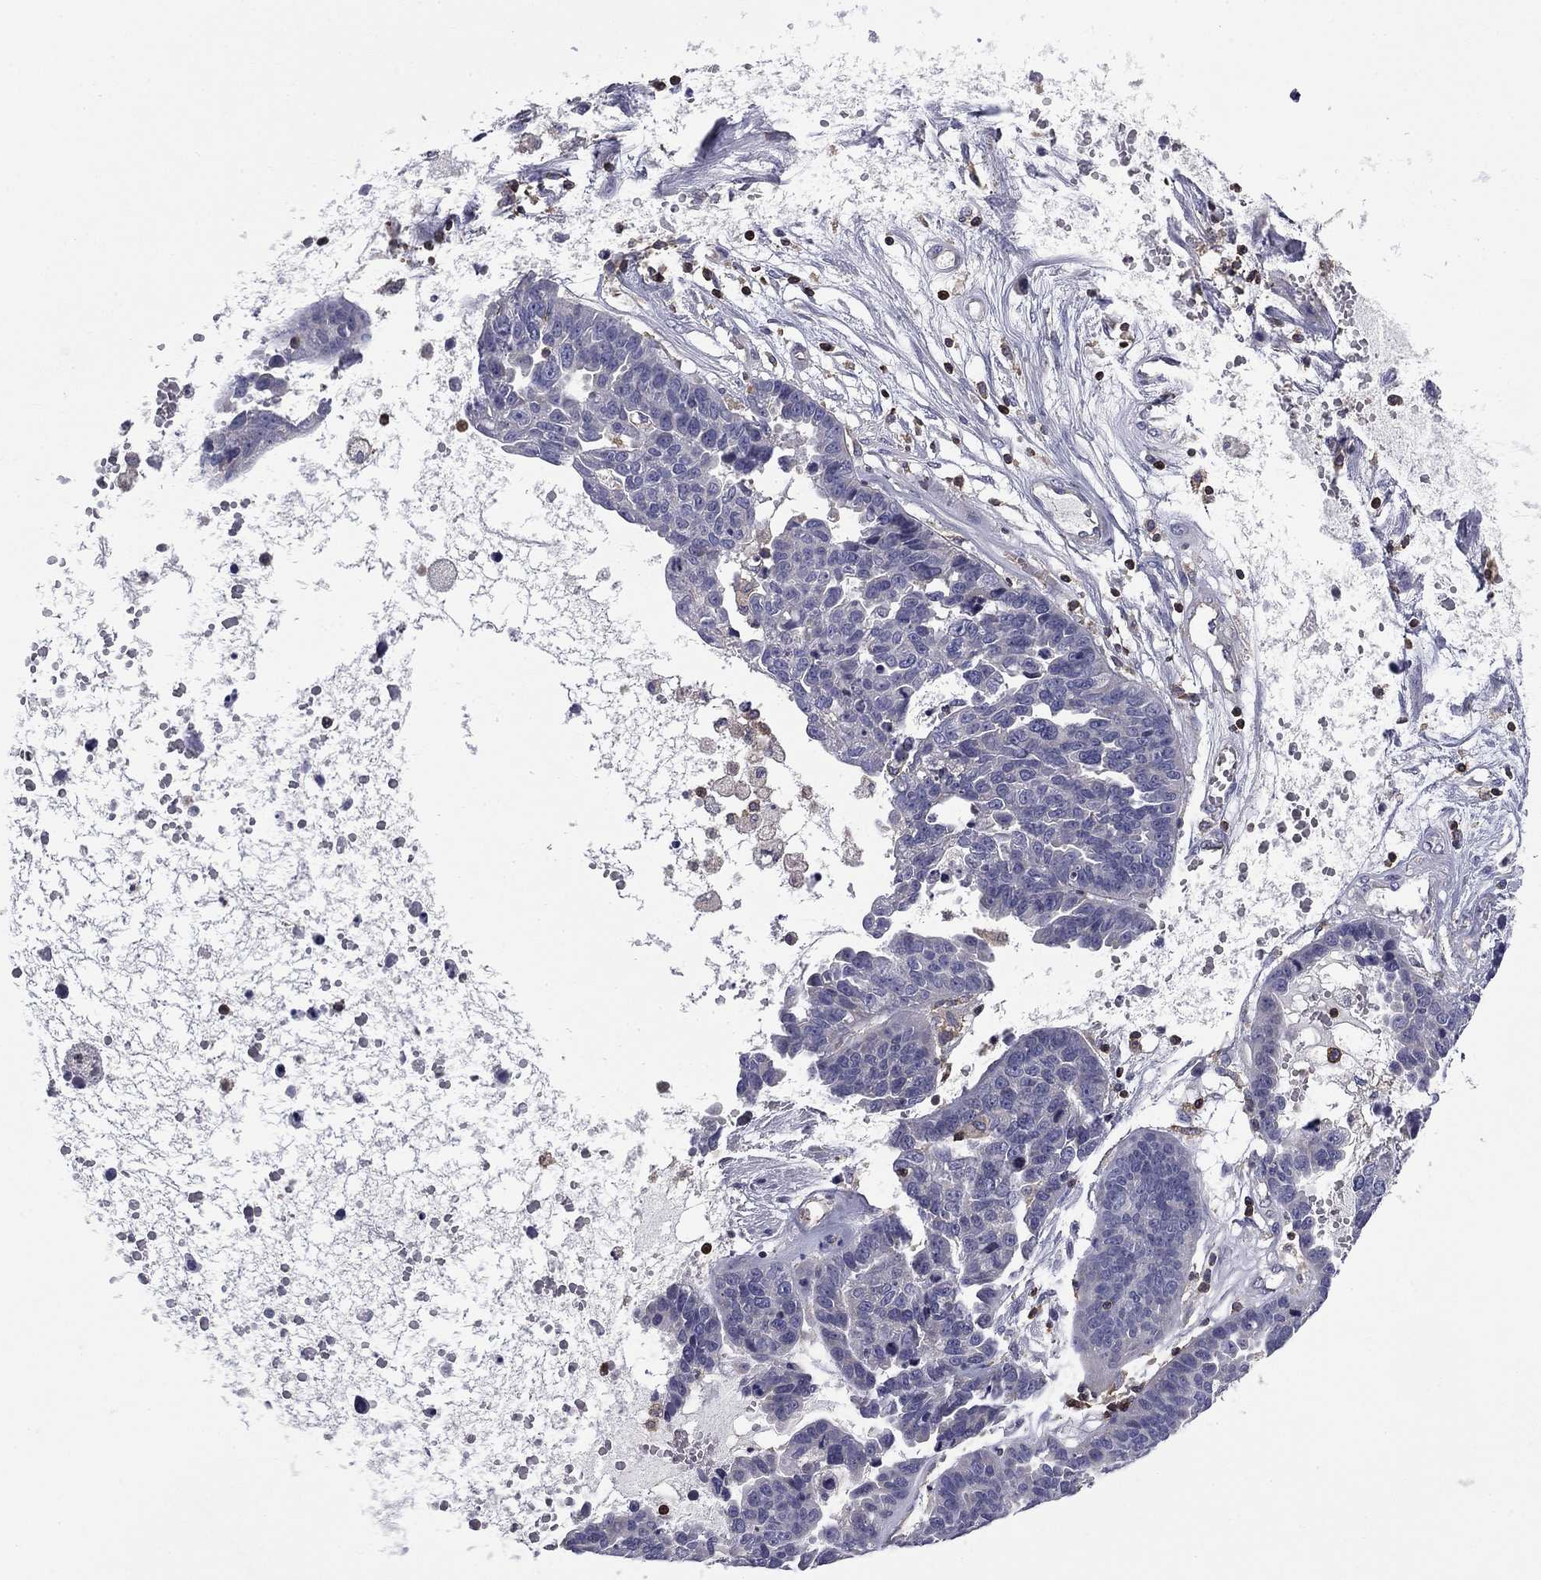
{"staining": {"intensity": "negative", "quantity": "none", "location": "none"}, "tissue": "ovarian cancer", "cell_type": "Tumor cells", "image_type": "cancer", "snomed": [{"axis": "morphology", "description": "Cystadenocarcinoma, serous, NOS"}, {"axis": "topography", "description": "Ovary"}], "caption": "This is an immunohistochemistry histopathology image of human serous cystadenocarcinoma (ovarian). There is no expression in tumor cells.", "gene": "ARHGAP45", "patient": {"sex": "female", "age": 87}}